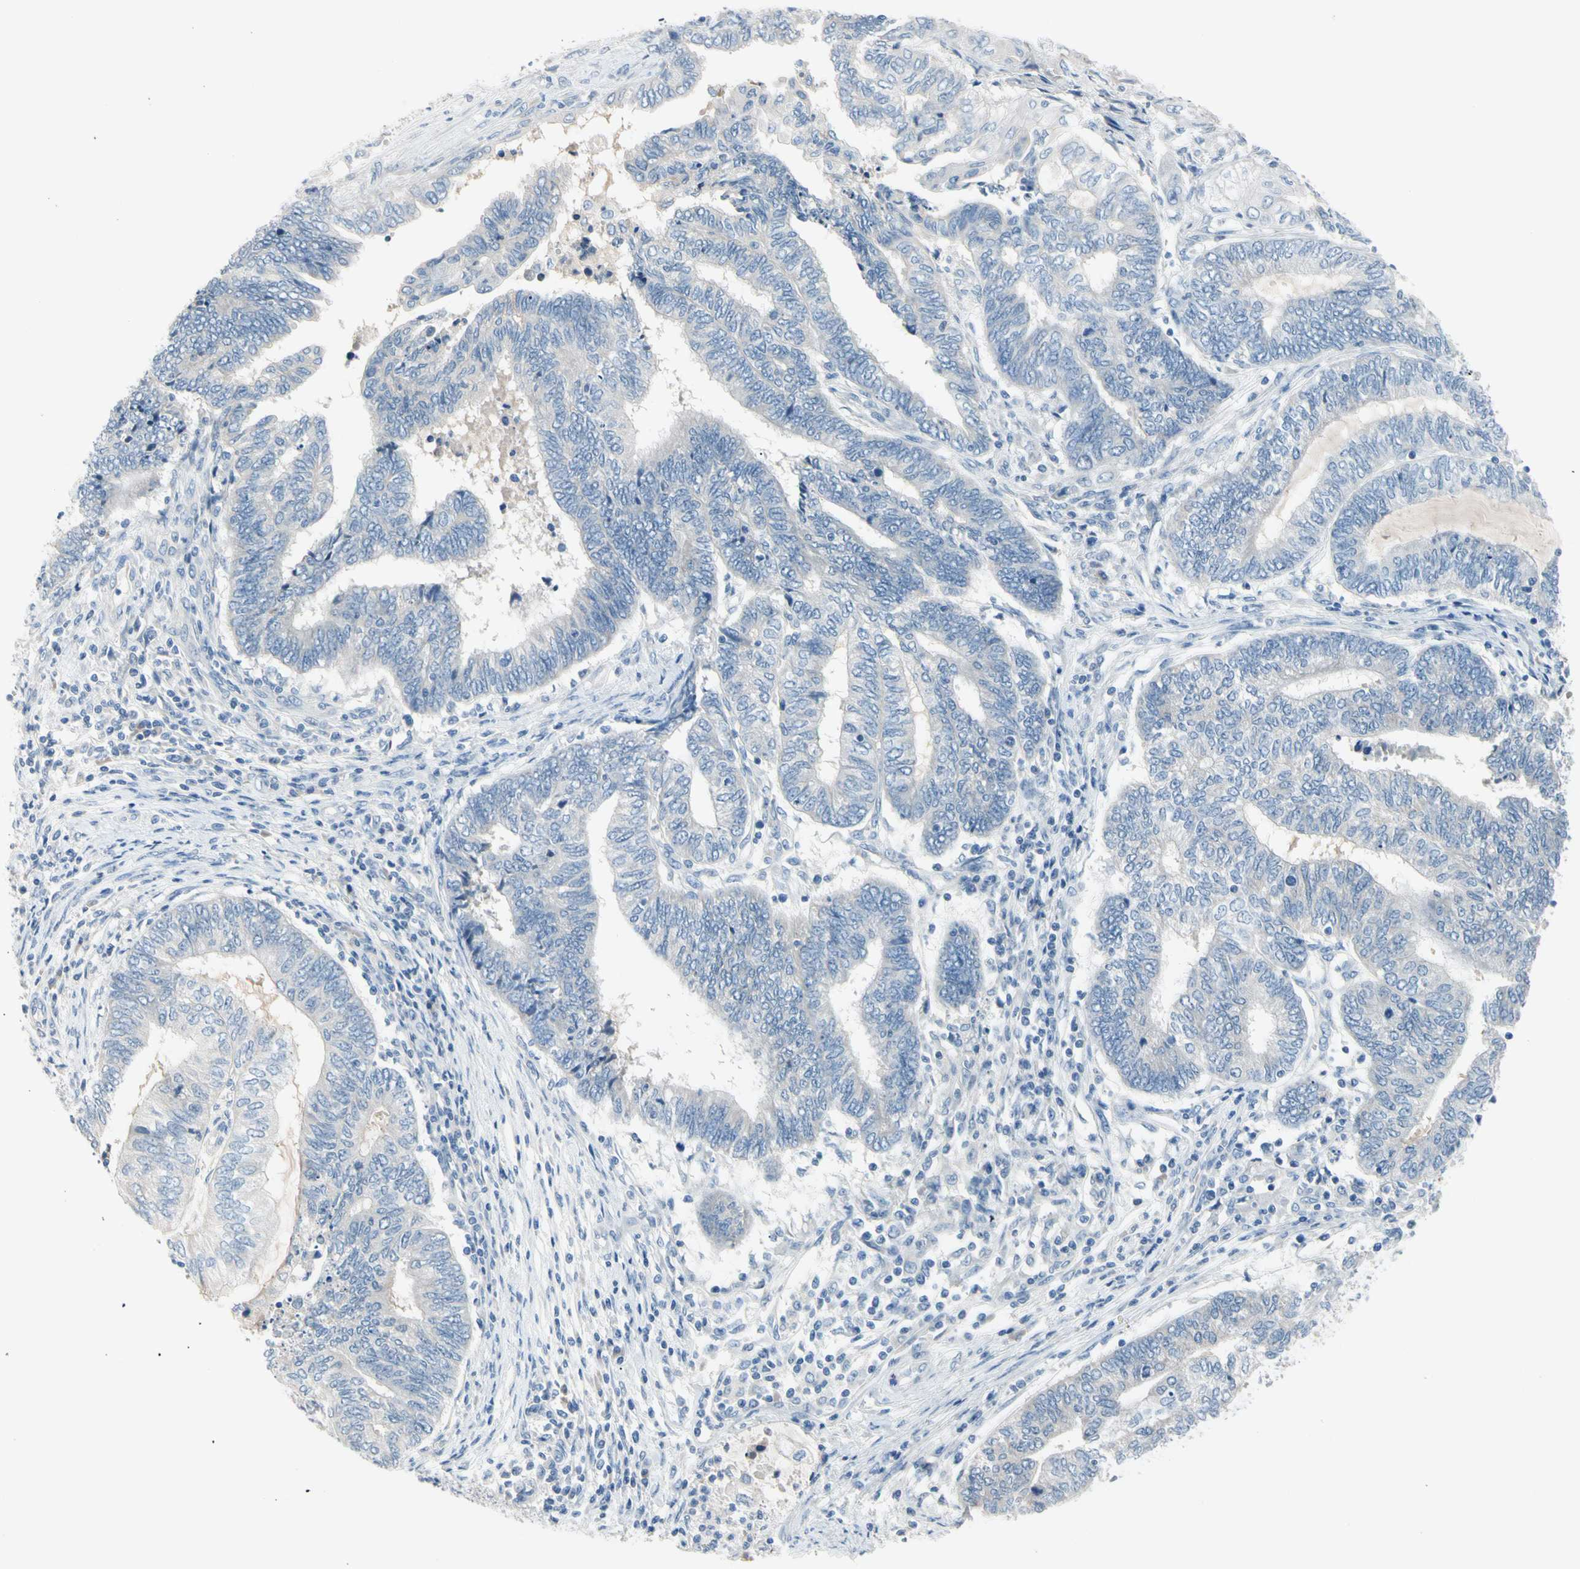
{"staining": {"intensity": "negative", "quantity": "none", "location": "none"}, "tissue": "endometrial cancer", "cell_type": "Tumor cells", "image_type": "cancer", "snomed": [{"axis": "morphology", "description": "Adenocarcinoma, NOS"}, {"axis": "topography", "description": "Uterus"}, {"axis": "topography", "description": "Endometrium"}], "caption": "This is an immunohistochemistry (IHC) image of human endometrial adenocarcinoma. There is no expression in tumor cells.", "gene": "MARK1", "patient": {"sex": "female", "age": 70}}